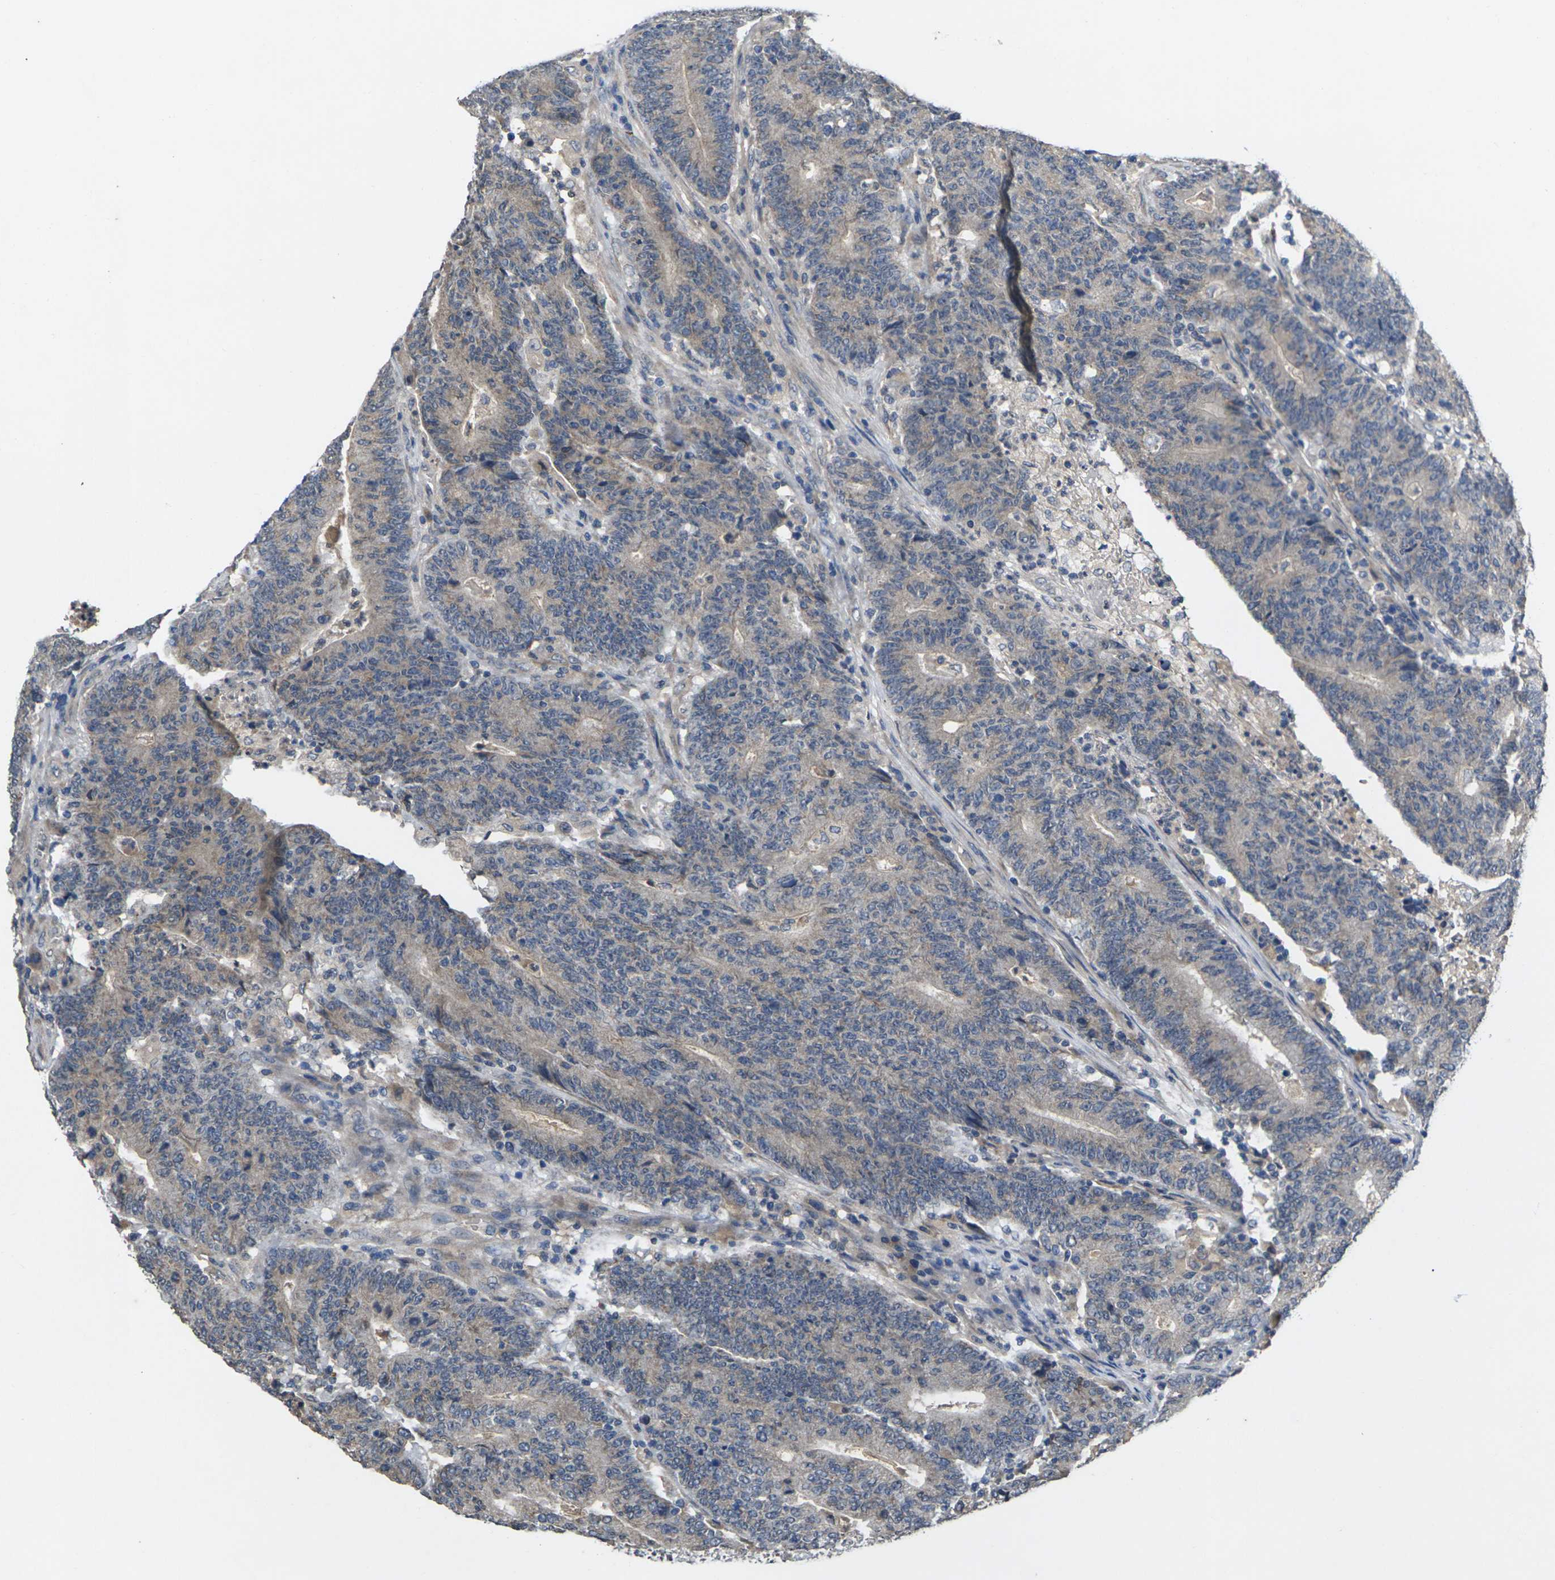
{"staining": {"intensity": "weak", "quantity": ">75%", "location": "cytoplasmic/membranous"}, "tissue": "colorectal cancer", "cell_type": "Tumor cells", "image_type": "cancer", "snomed": [{"axis": "morphology", "description": "Normal tissue, NOS"}, {"axis": "morphology", "description": "Adenocarcinoma, NOS"}, {"axis": "topography", "description": "Colon"}], "caption": "Immunohistochemical staining of colorectal cancer demonstrates low levels of weak cytoplasmic/membranous protein positivity in approximately >75% of tumor cells.", "gene": "SLC2A2", "patient": {"sex": "female", "age": 75}}